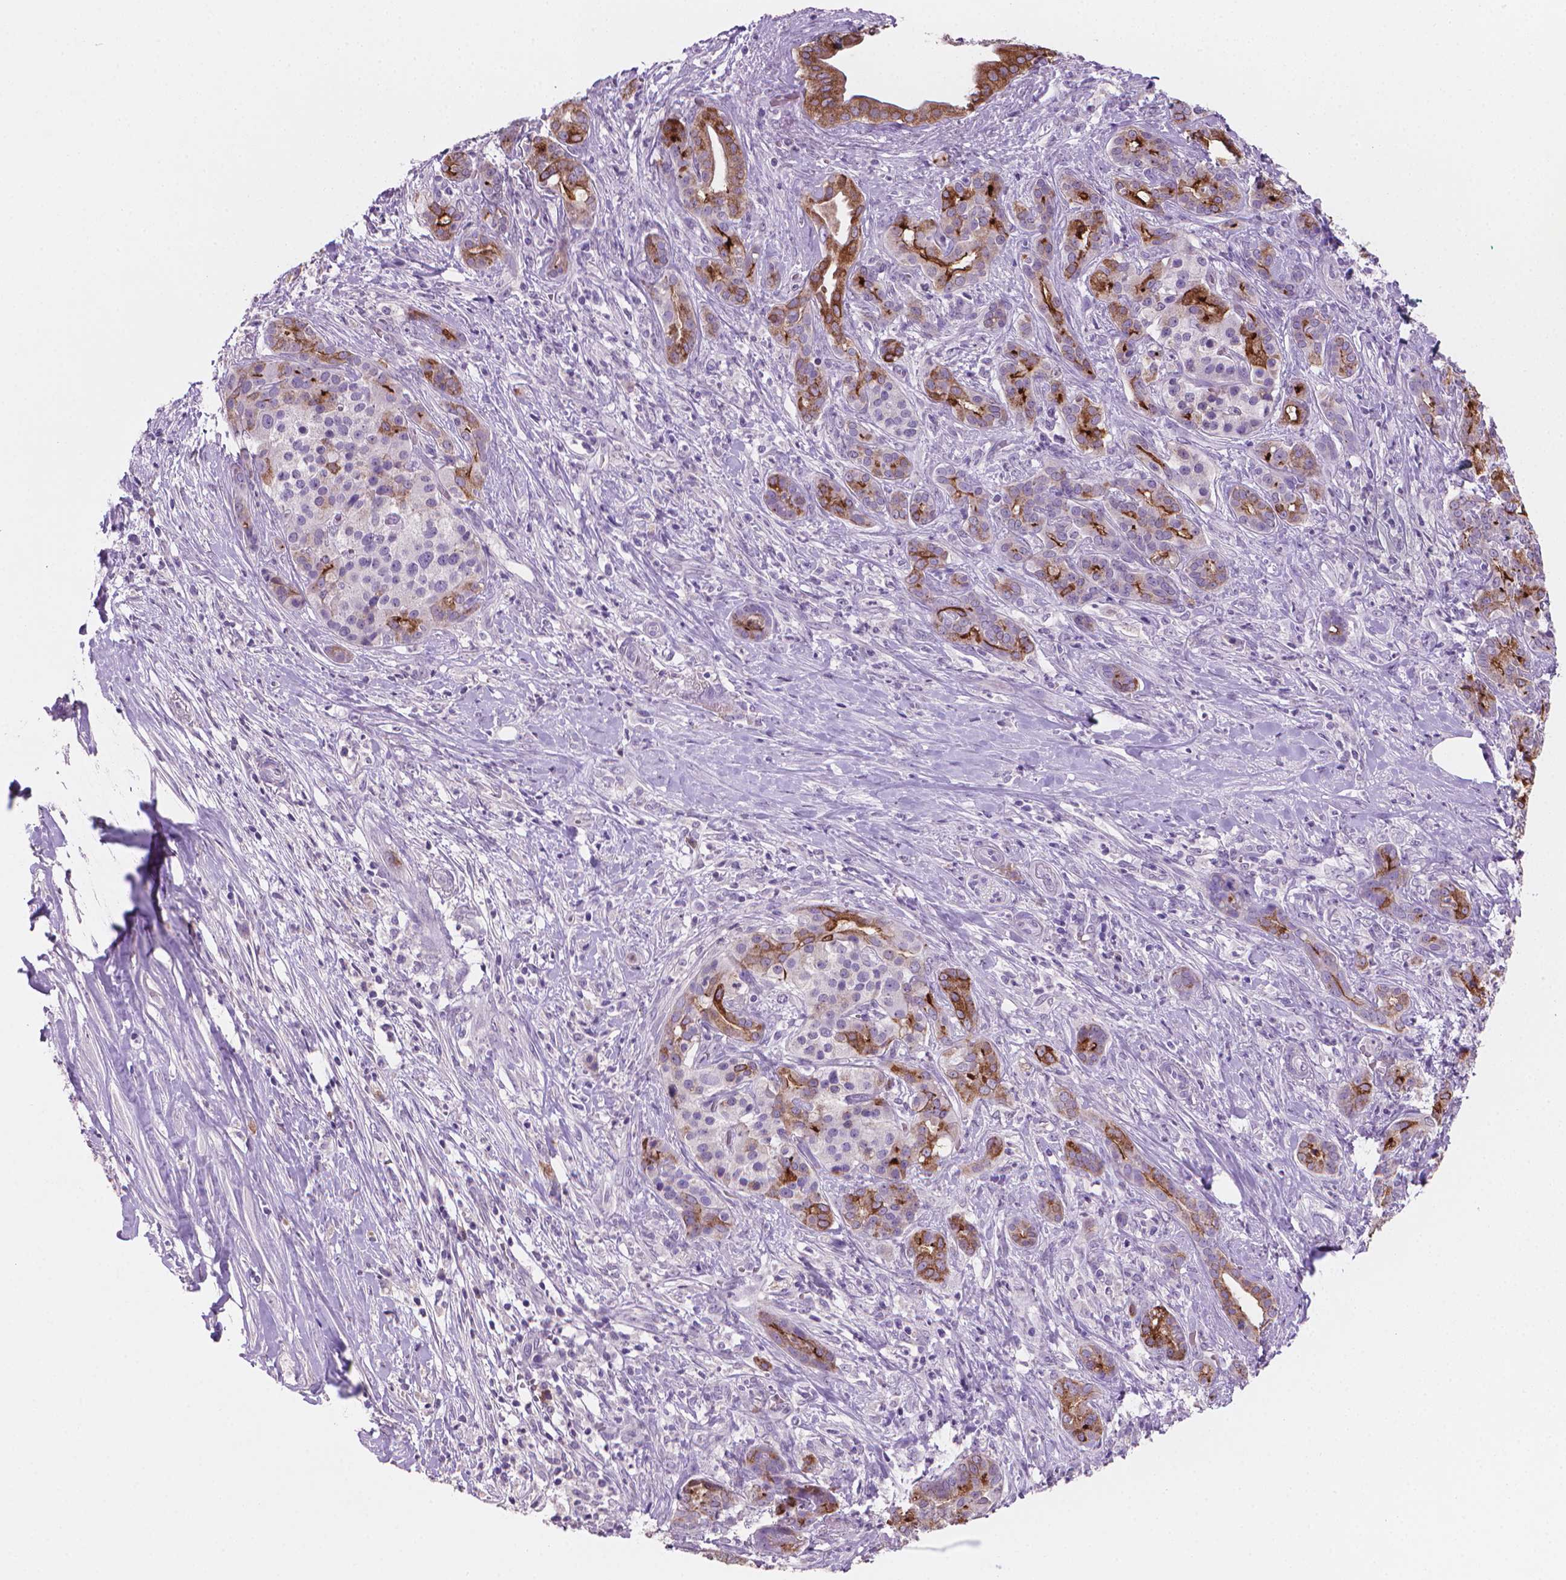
{"staining": {"intensity": "strong", "quantity": ">75%", "location": "cytoplasmic/membranous"}, "tissue": "pancreatic cancer", "cell_type": "Tumor cells", "image_type": "cancer", "snomed": [{"axis": "morphology", "description": "Normal tissue, NOS"}, {"axis": "morphology", "description": "Inflammation, NOS"}, {"axis": "morphology", "description": "Adenocarcinoma, NOS"}, {"axis": "topography", "description": "Pancreas"}], "caption": "An image of adenocarcinoma (pancreatic) stained for a protein shows strong cytoplasmic/membranous brown staining in tumor cells. (DAB (3,3'-diaminobenzidine) = brown stain, brightfield microscopy at high magnification).", "gene": "MUC1", "patient": {"sex": "male", "age": 57}}